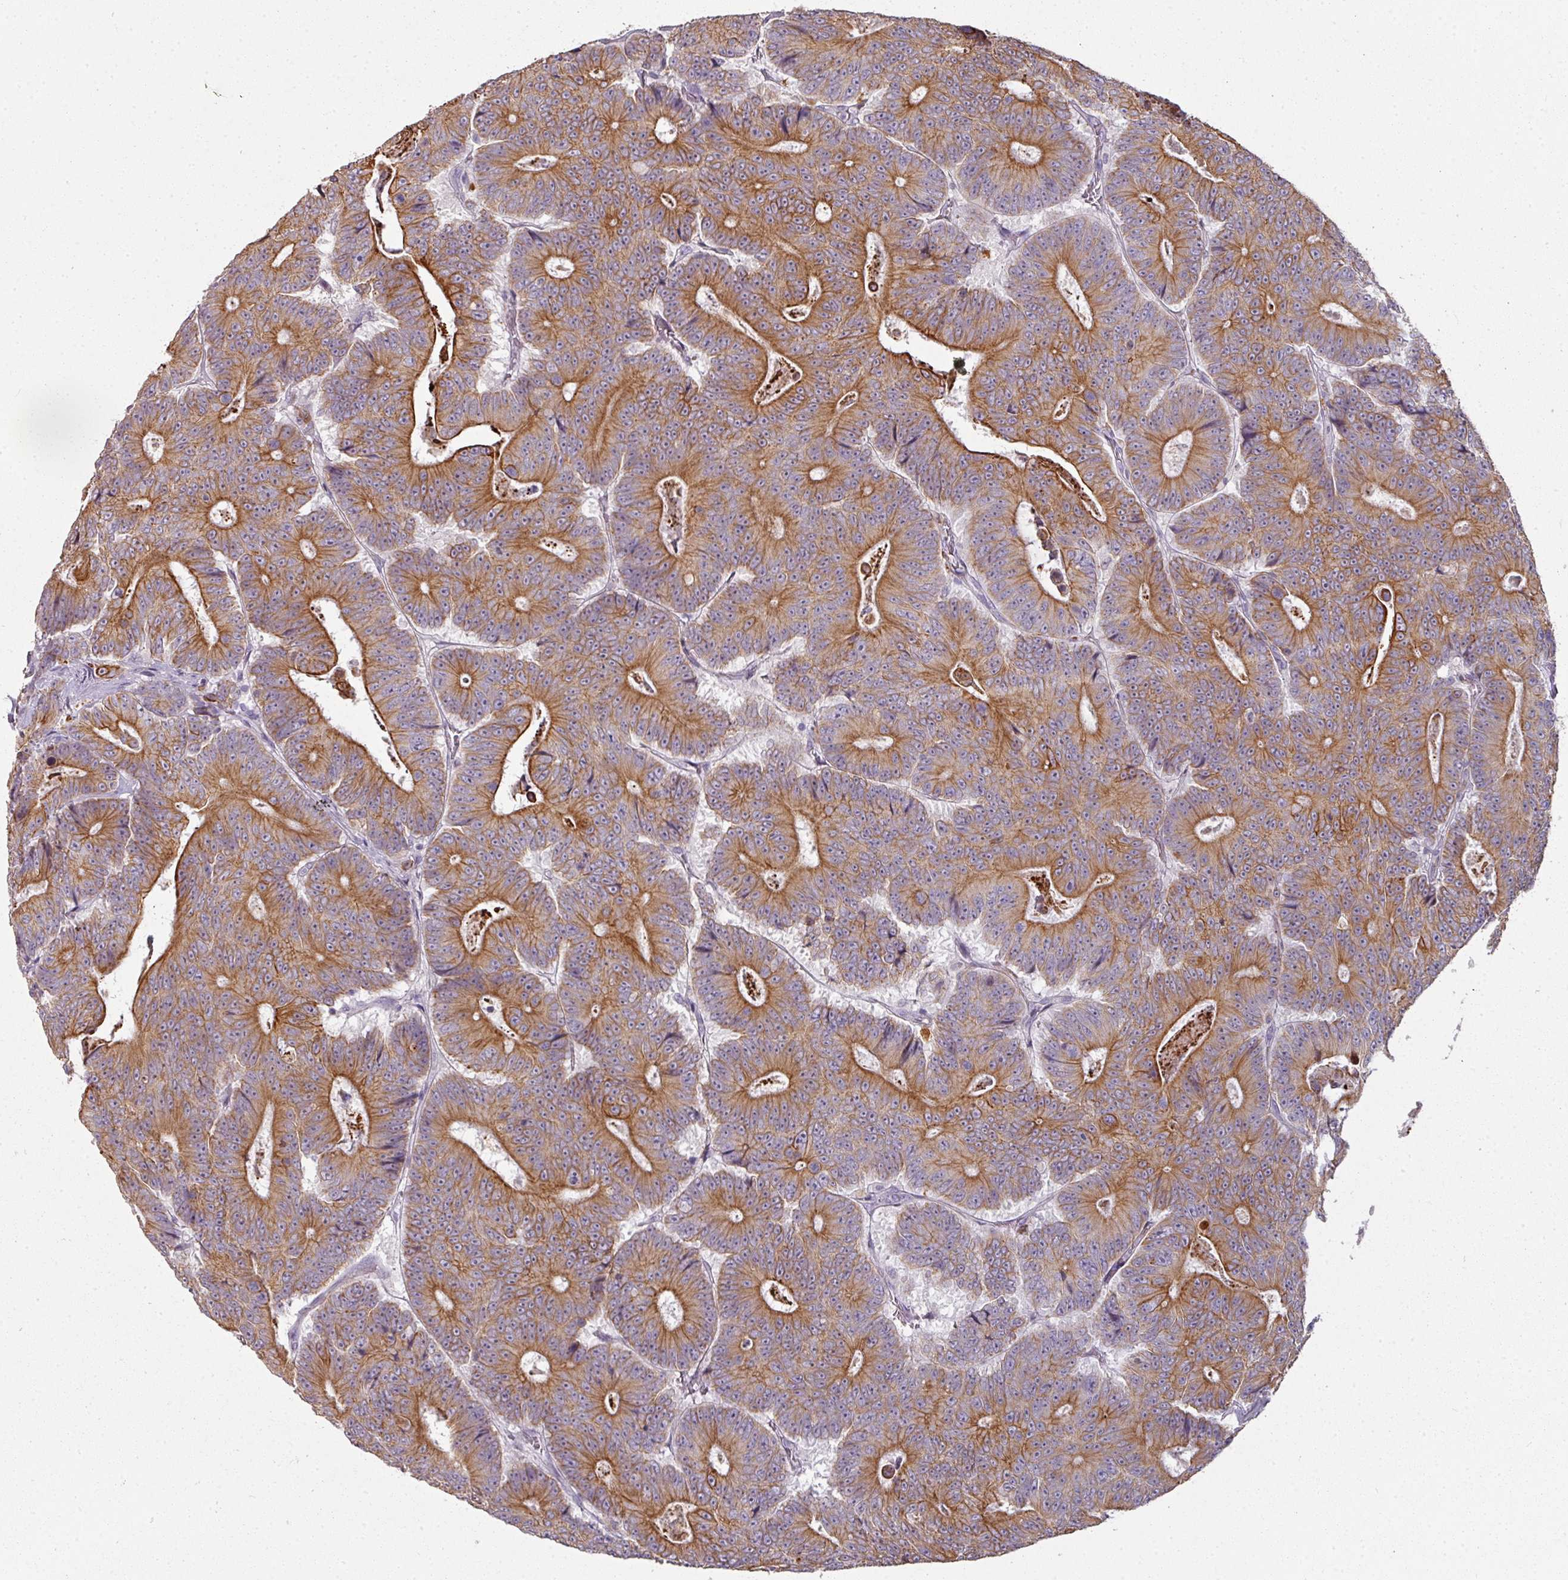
{"staining": {"intensity": "strong", "quantity": "25%-75%", "location": "cytoplasmic/membranous"}, "tissue": "colorectal cancer", "cell_type": "Tumor cells", "image_type": "cancer", "snomed": [{"axis": "morphology", "description": "Adenocarcinoma, NOS"}, {"axis": "topography", "description": "Colon"}], "caption": "Immunohistochemical staining of adenocarcinoma (colorectal) shows strong cytoplasmic/membranous protein expression in approximately 25%-75% of tumor cells.", "gene": "GTF2H3", "patient": {"sex": "male", "age": 83}}